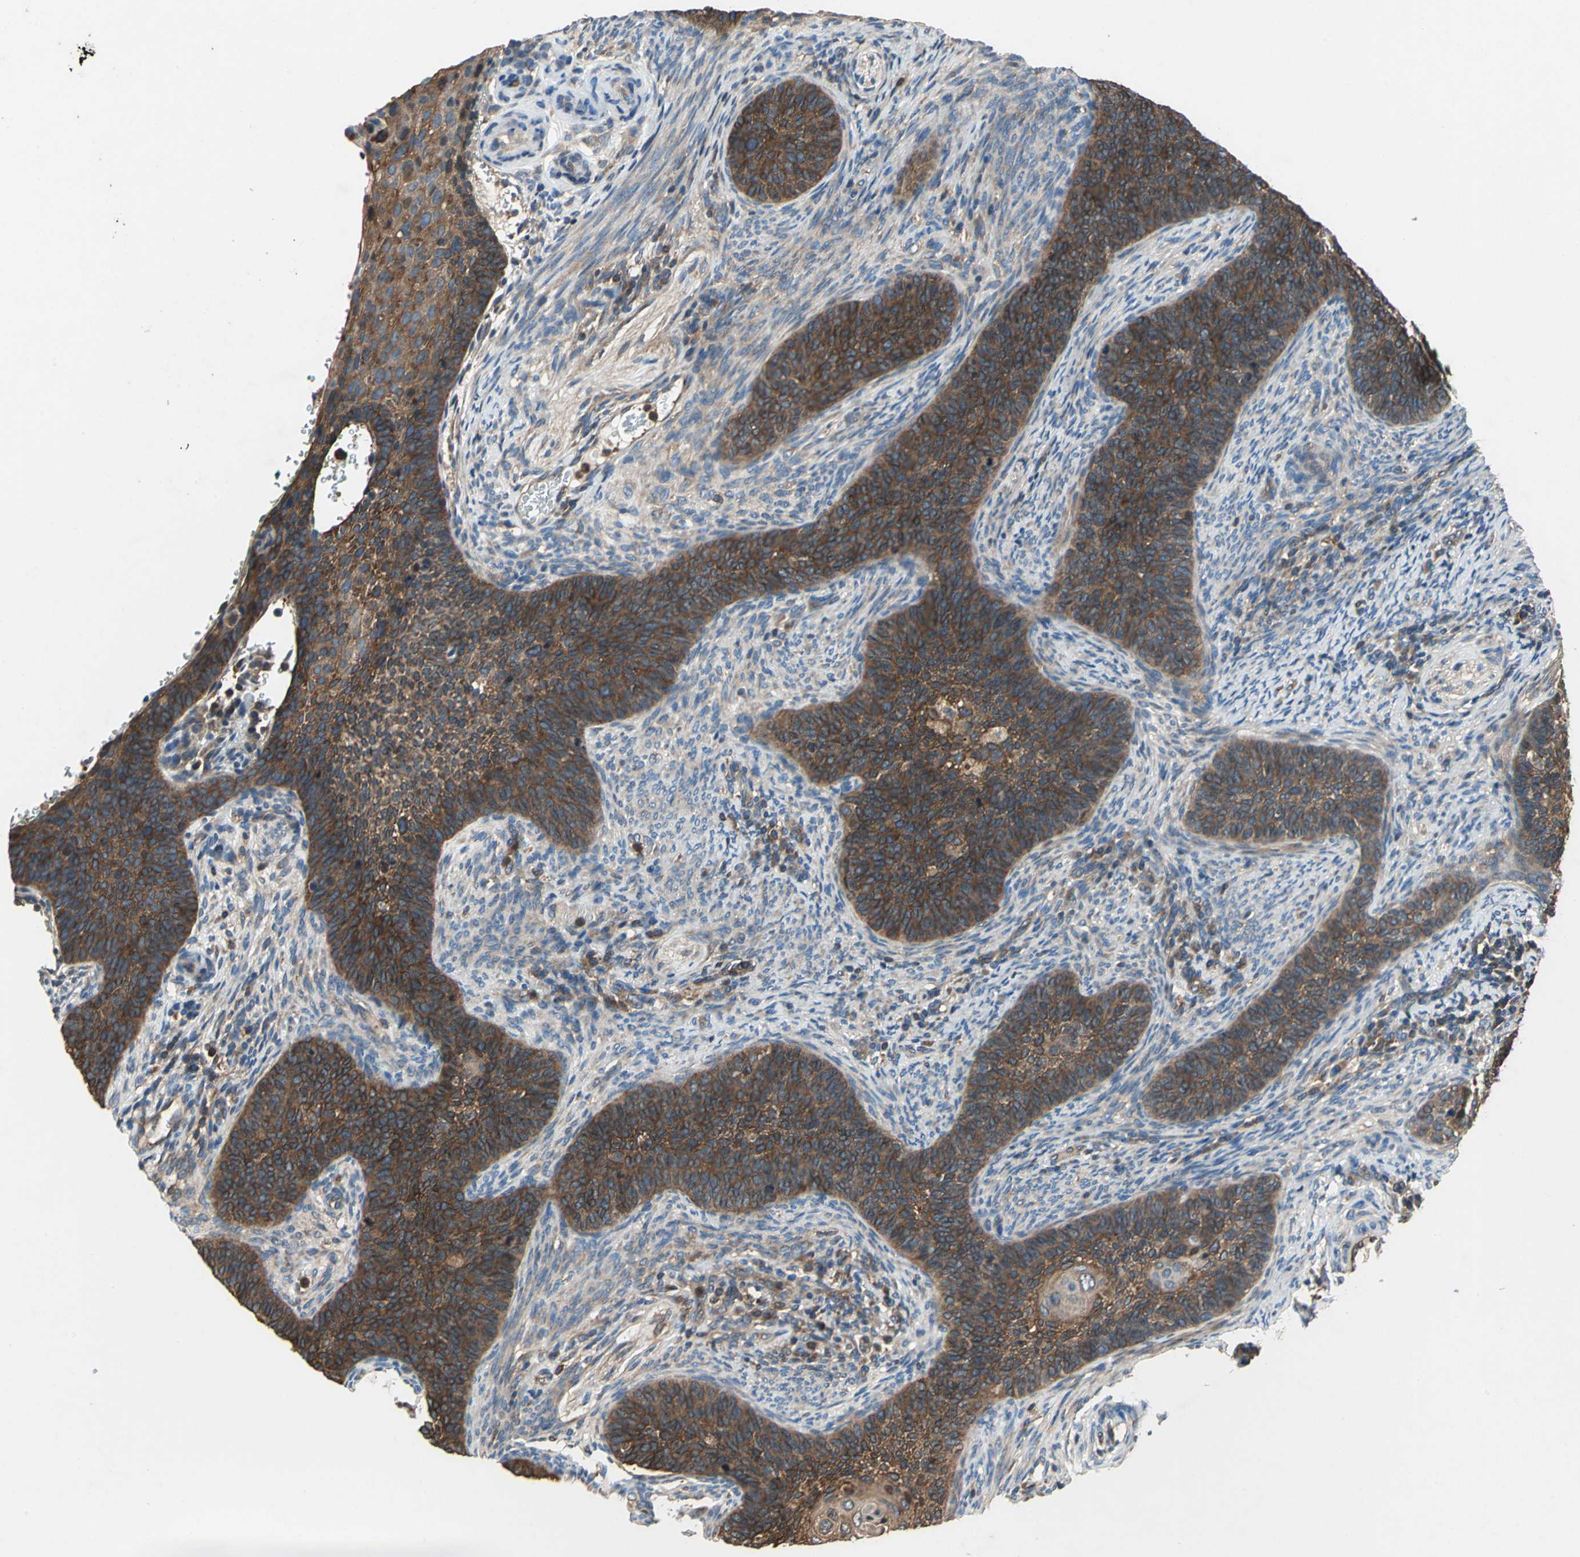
{"staining": {"intensity": "strong", "quantity": ">75%", "location": "cytoplasmic/membranous"}, "tissue": "cervical cancer", "cell_type": "Tumor cells", "image_type": "cancer", "snomed": [{"axis": "morphology", "description": "Squamous cell carcinoma, NOS"}, {"axis": "topography", "description": "Cervix"}], "caption": "IHC histopathology image of human cervical squamous cell carcinoma stained for a protein (brown), which reveals high levels of strong cytoplasmic/membranous expression in approximately >75% of tumor cells.", "gene": "CAPN1", "patient": {"sex": "female", "age": 33}}